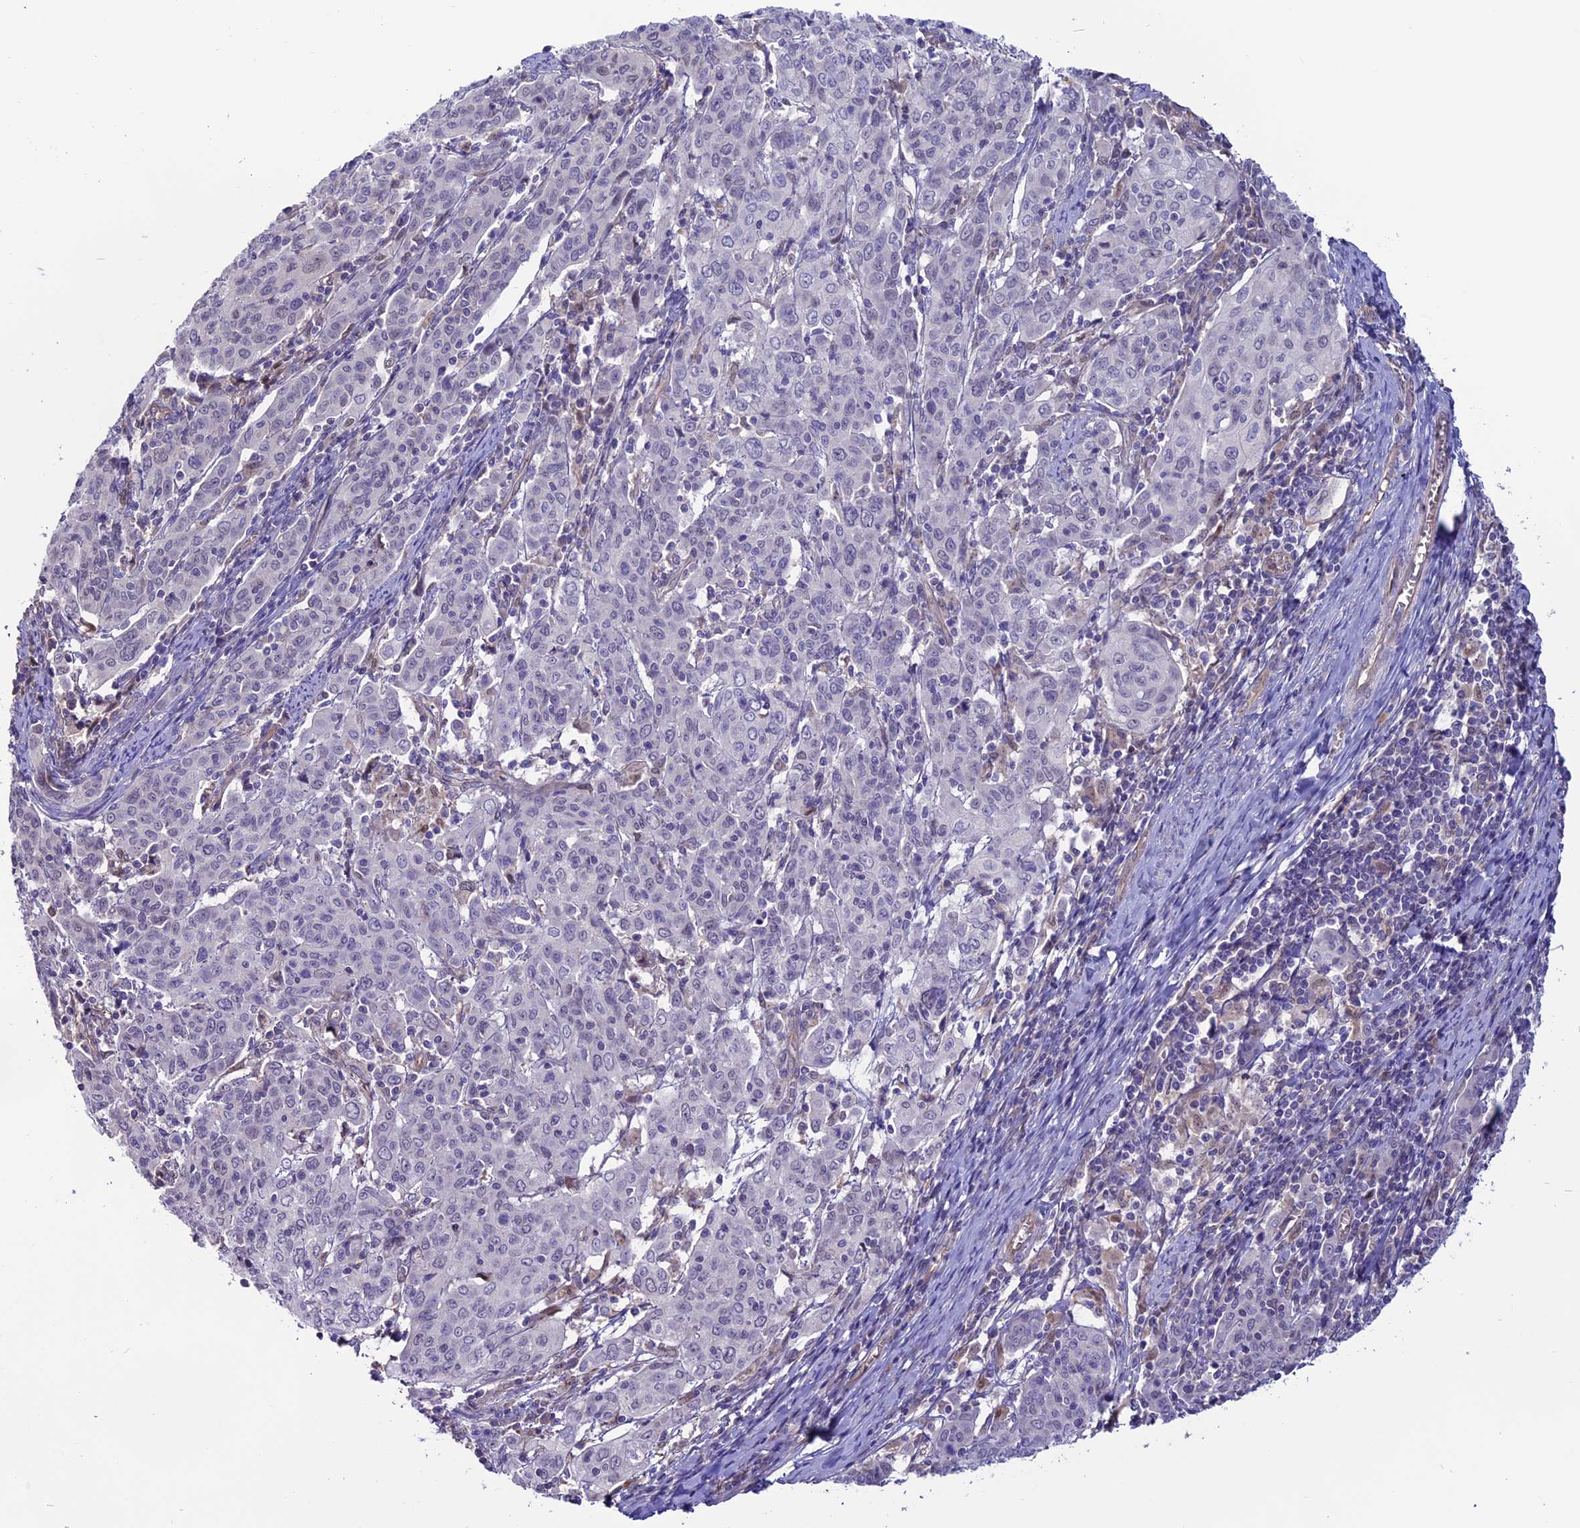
{"staining": {"intensity": "negative", "quantity": "none", "location": "none"}, "tissue": "cervical cancer", "cell_type": "Tumor cells", "image_type": "cancer", "snomed": [{"axis": "morphology", "description": "Squamous cell carcinoma, NOS"}, {"axis": "topography", "description": "Cervix"}], "caption": "Squamous cell carcinoma (cervical) was stained to show a protein in brown. There is no significant positivity in tumor cells.", "gene": "PDILT", "patient": {"sex": "female", "age": 67}}